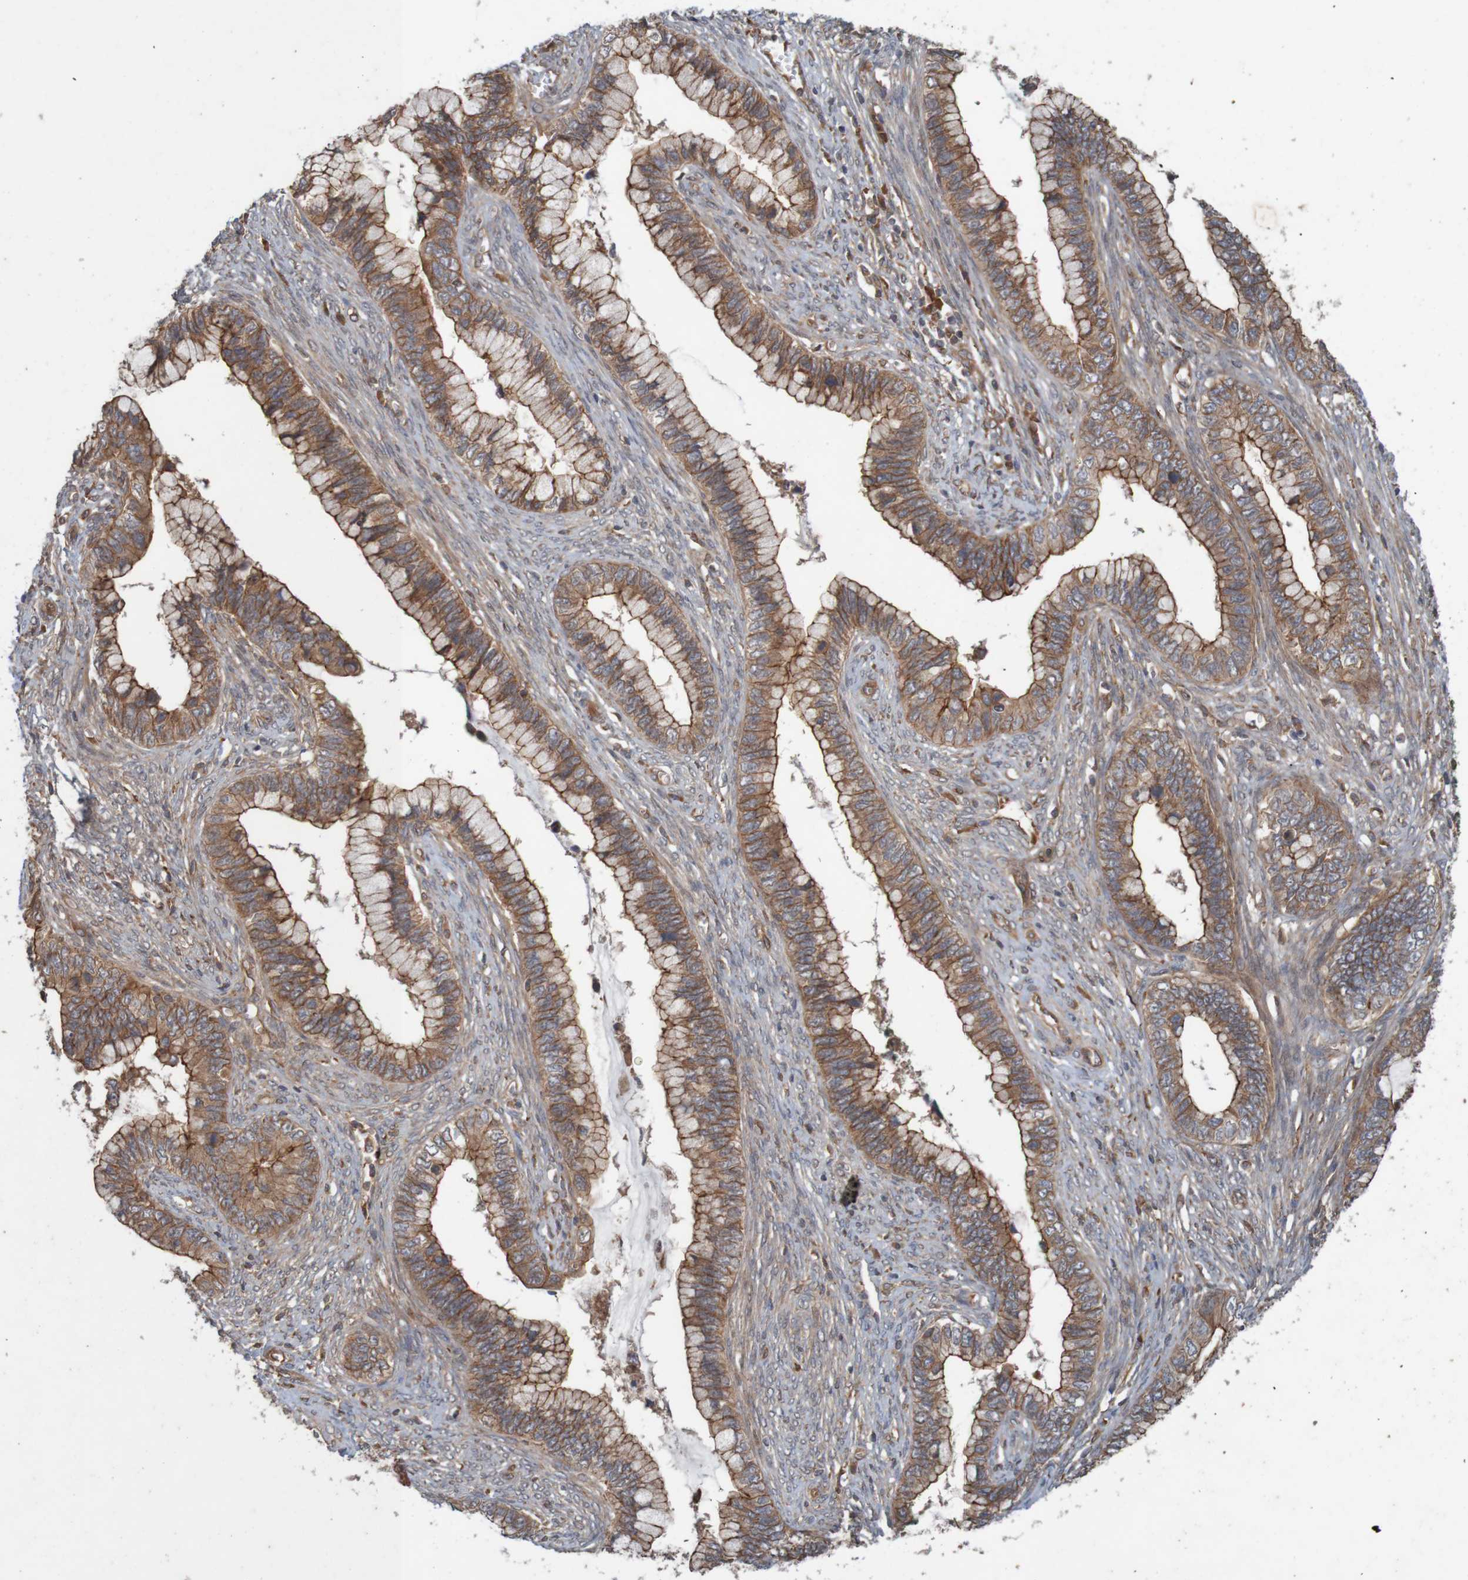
{"staining": {"intensity": "moderate", "quantity": ">75%", "location": "cytoplasmic/membranous"}, "tissue": "cervical cancer", "cell_type": "Tumor cells", "image_type": "cancer", "snomed": [{"axis": "morphology", "description": "Adenocarcinoma, NOS"}, {"axis": "topography", "description": "Cervix"}], "caption": "Immunohistochemical staining of human cervical cancer reveals medium levels of moderate cytoplasmic/membranous protein staining in about >75% of tumor cells. Using DAB (3,3'-diaminobenzidine) (brown) and hematoxylin (blue) stains, captured at high magnification using brightfield microscopy.", "gene": "ARHGEF11", "patient": {"sex": "female", "age": 44}}